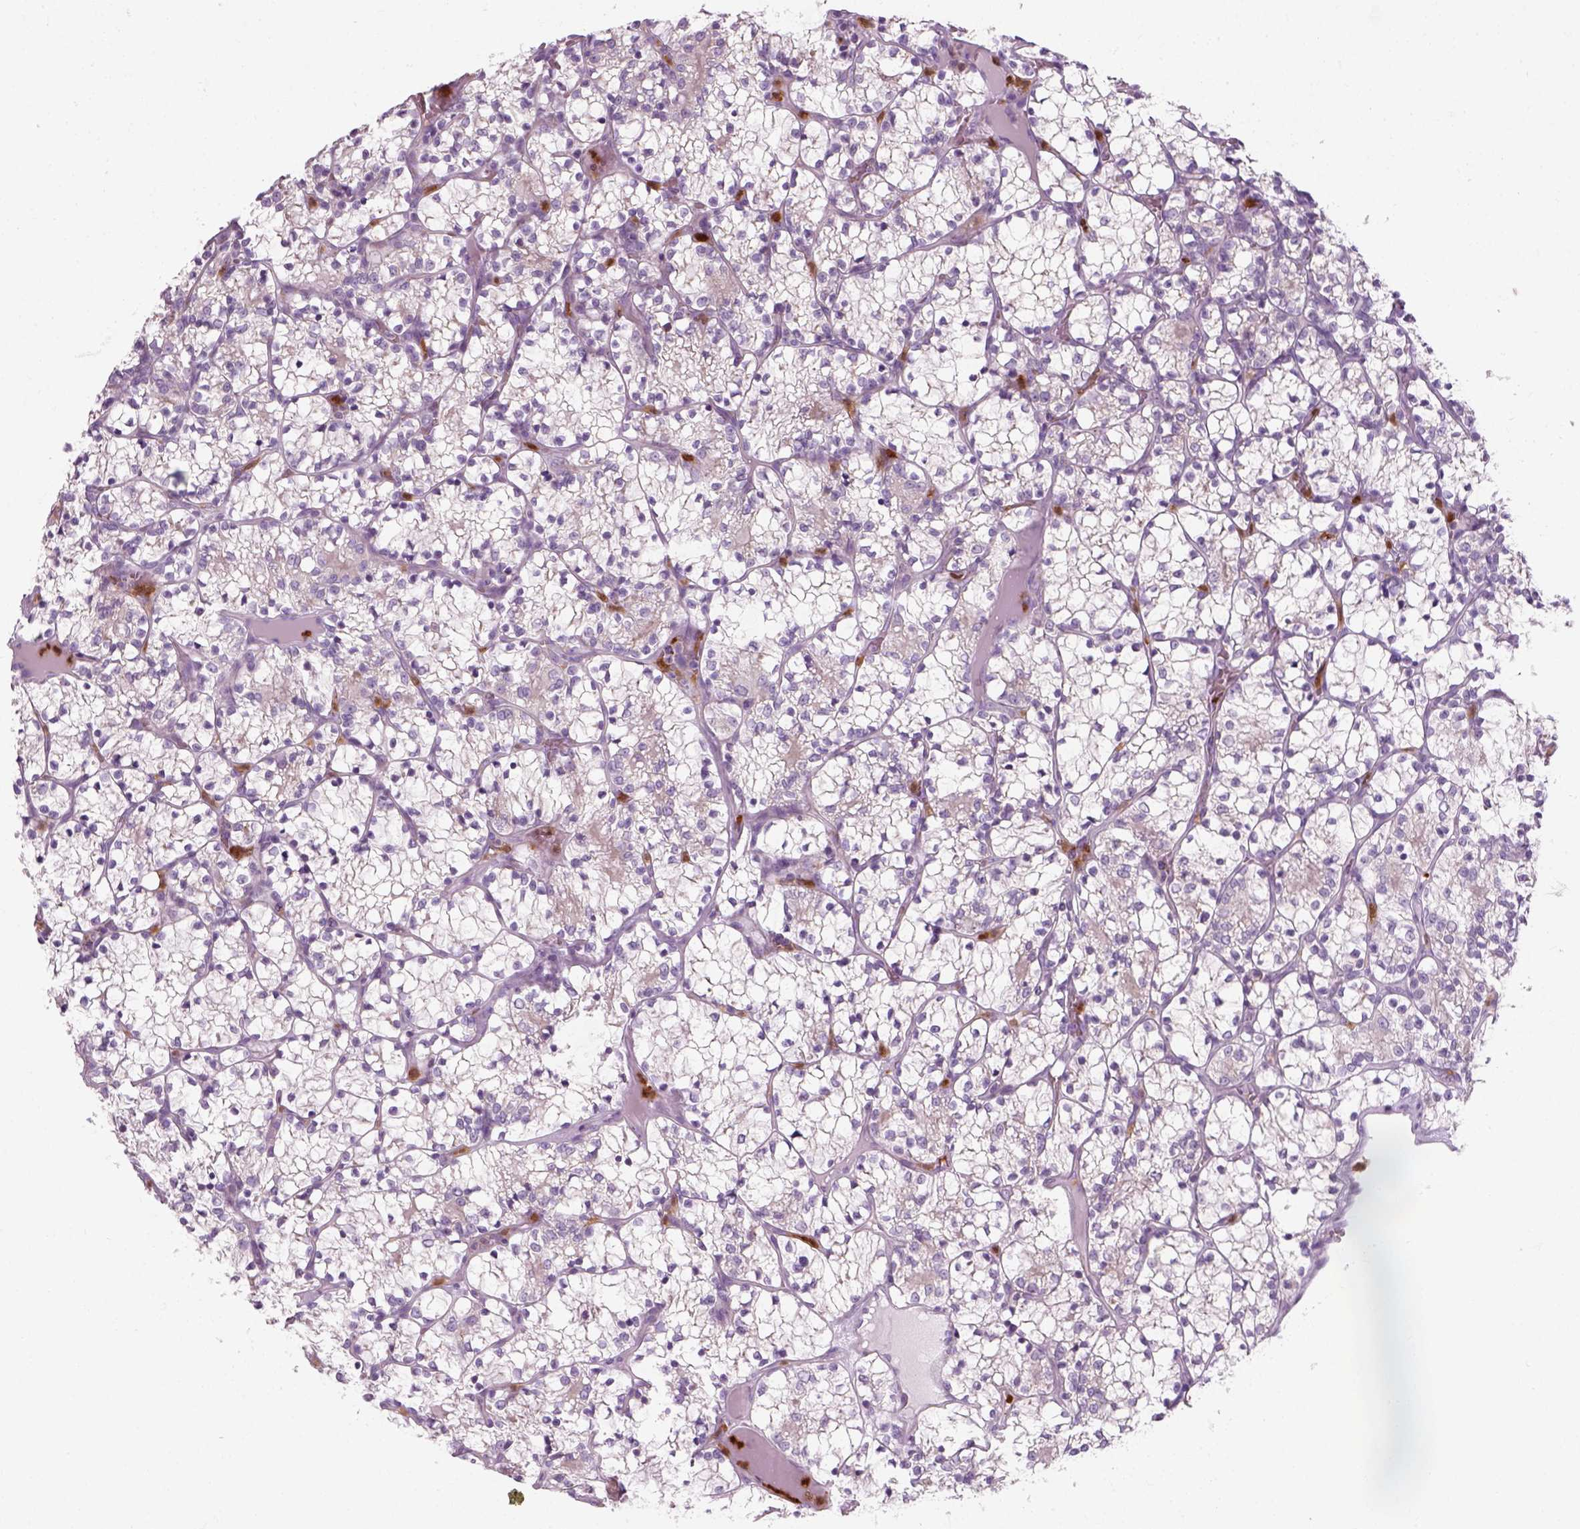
{"staining": {"intensity": "negative", "quantity": "none", "location": "none"}, "tissue": "renal cancer", "cell_type": "Tumor cells", "image_type": "cancer", "snomed": [{"axis": "morphology", "description": "Adenocarcinoma, NOS"}, {"axis": "topography", "description": "Kidney"}], "caption": "This is an IHC image of renal cancer. There is no expression in tumor cells.", "gene": "IL4", "patient": {"sex": "female", "age": 69}}